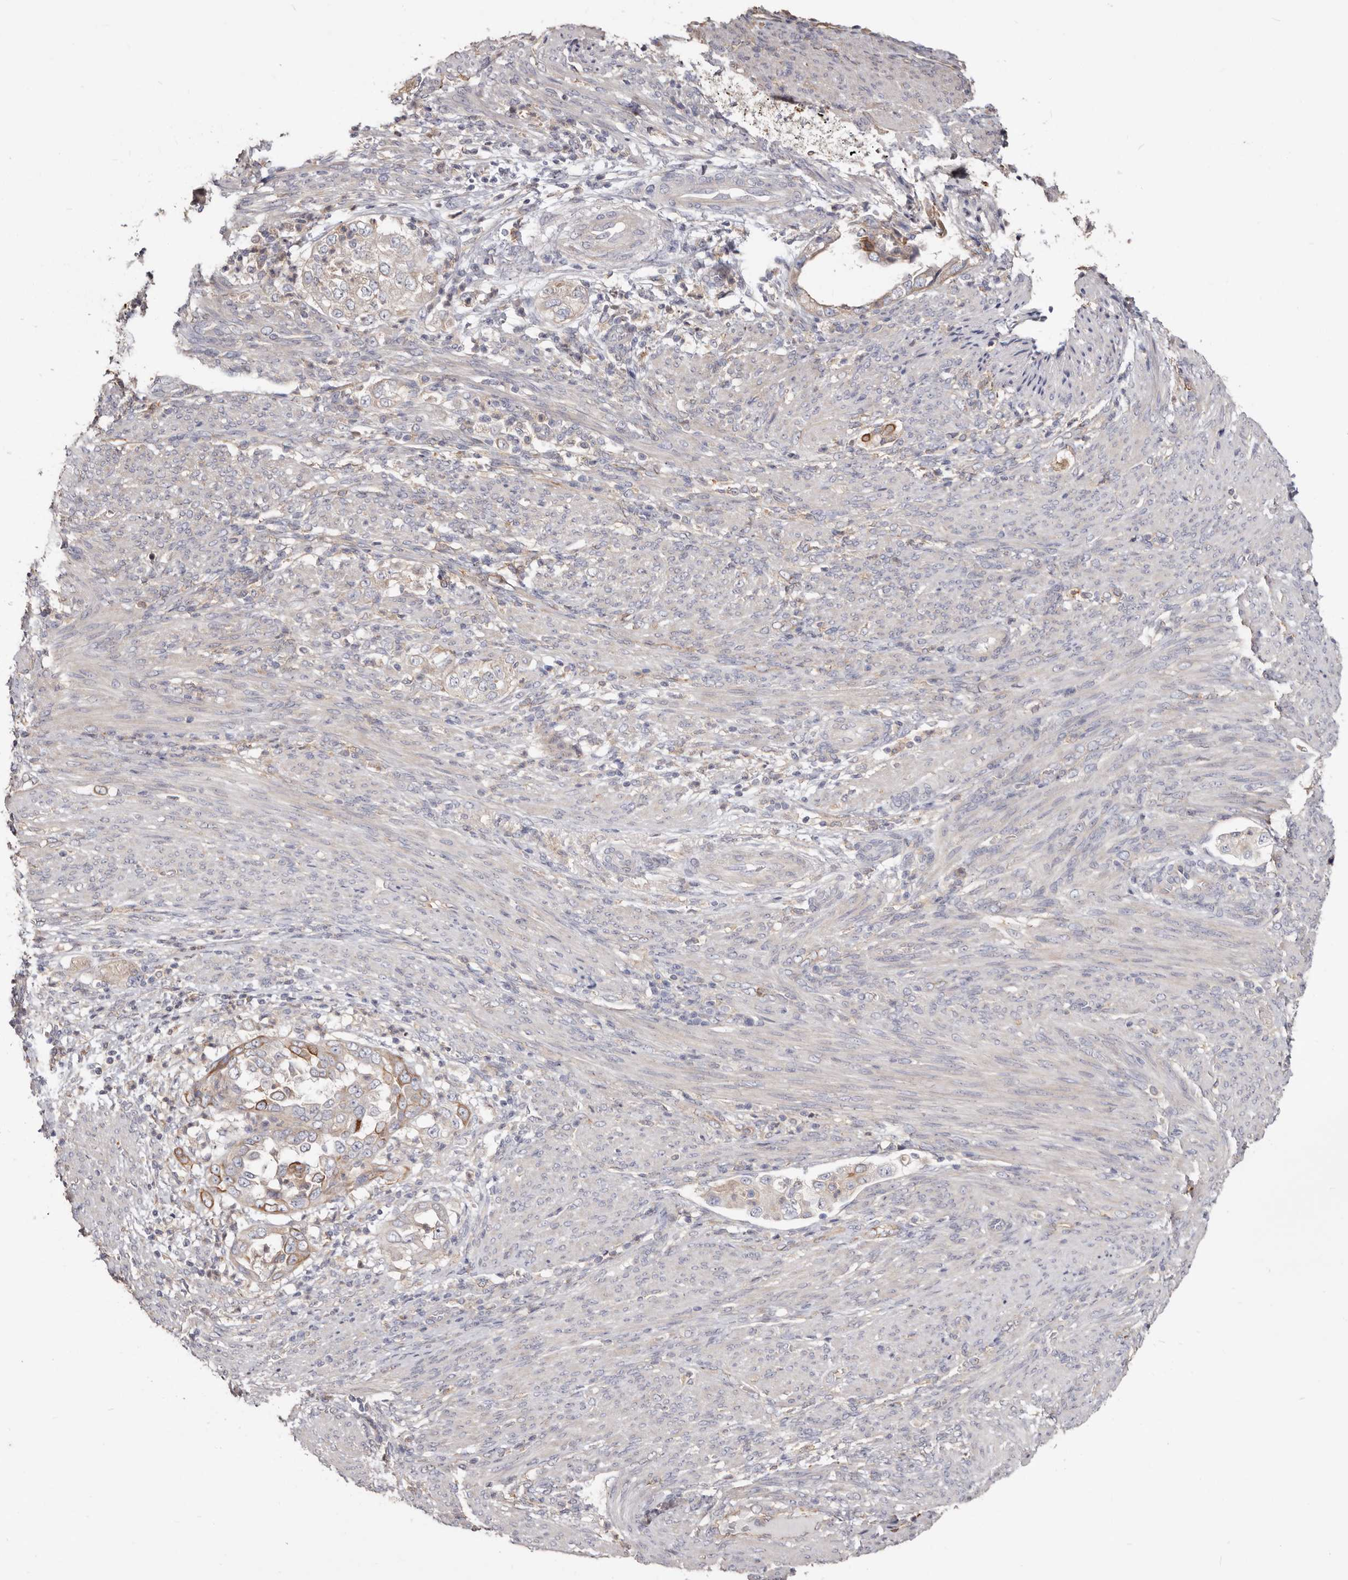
{"staining": {"intensity": "moderate", "quantity": "<25%", "location": "cytoplasmic/membranous"}, "tissue": "endometrial cancer", "cell_type": "Tumor cells", "image_type": "cancer", "snomed": [{"axis": "morphology", "description": "Adenocarcinoma, NOS"}, {"axis": "topography", "description": "Endometrium"}], "caption": "Immunohistochemical staining of endometrial adenocarcinoma shows moderate cytoplasmic/membranous protein positivity in approximately <25% of tumor cells.", "gene": "LRRC25", "patient": {"sex": "female", "age": 85}}